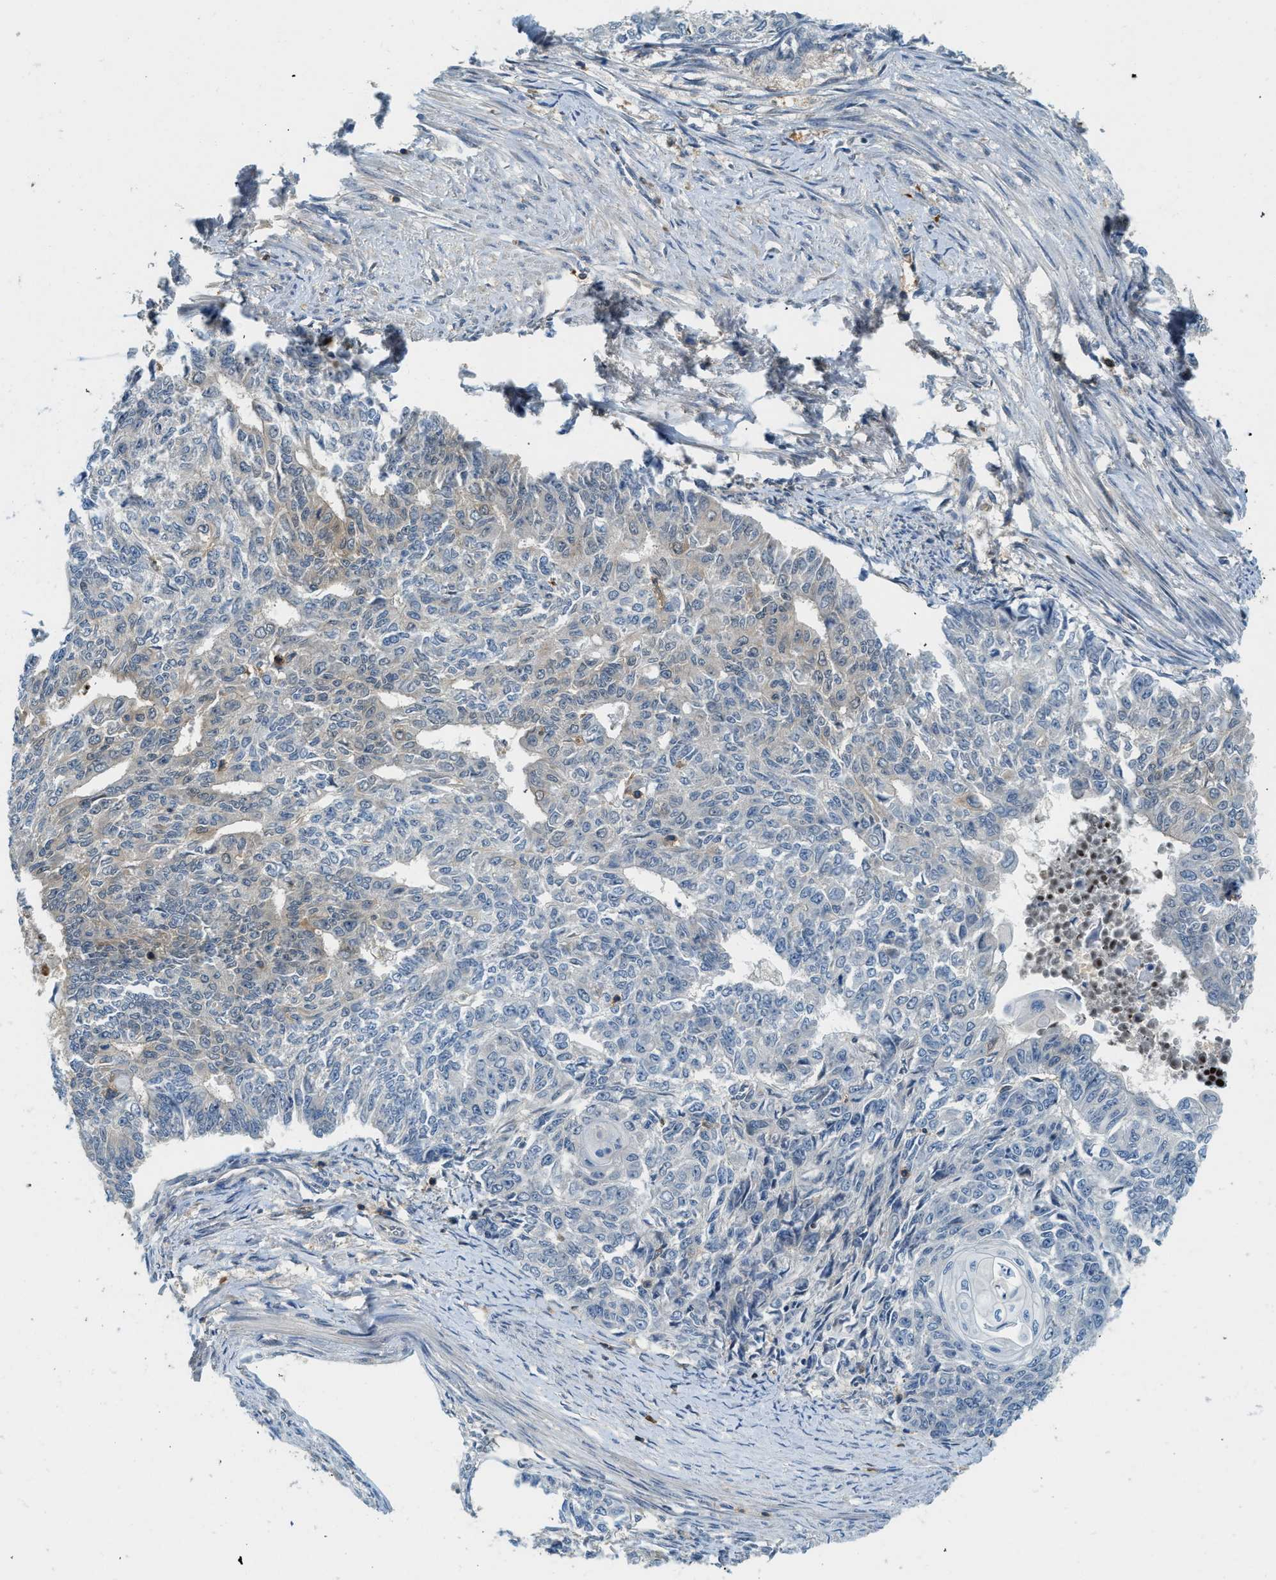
{"staining": {"intensity": "weak", "quantity": "<25%", "location": "cytoplasmic/membranous"}, "tissue": "endometrial cancer", "cell_type": "Tumor cells", "image_type": "cancer", "snomed": [{"axis": "morphology", "description": "Adenocarcinoma, NOS"}, {"axis": "topography", "description": "Endometrium"}], "caption": "Endometrial cancer (adenocarcinoma) was stained to show a protein in brown. There is no significant positivity in tumor cells.", "gene": "GMPPB", "patient": {"sex": "female", "age": 32}}